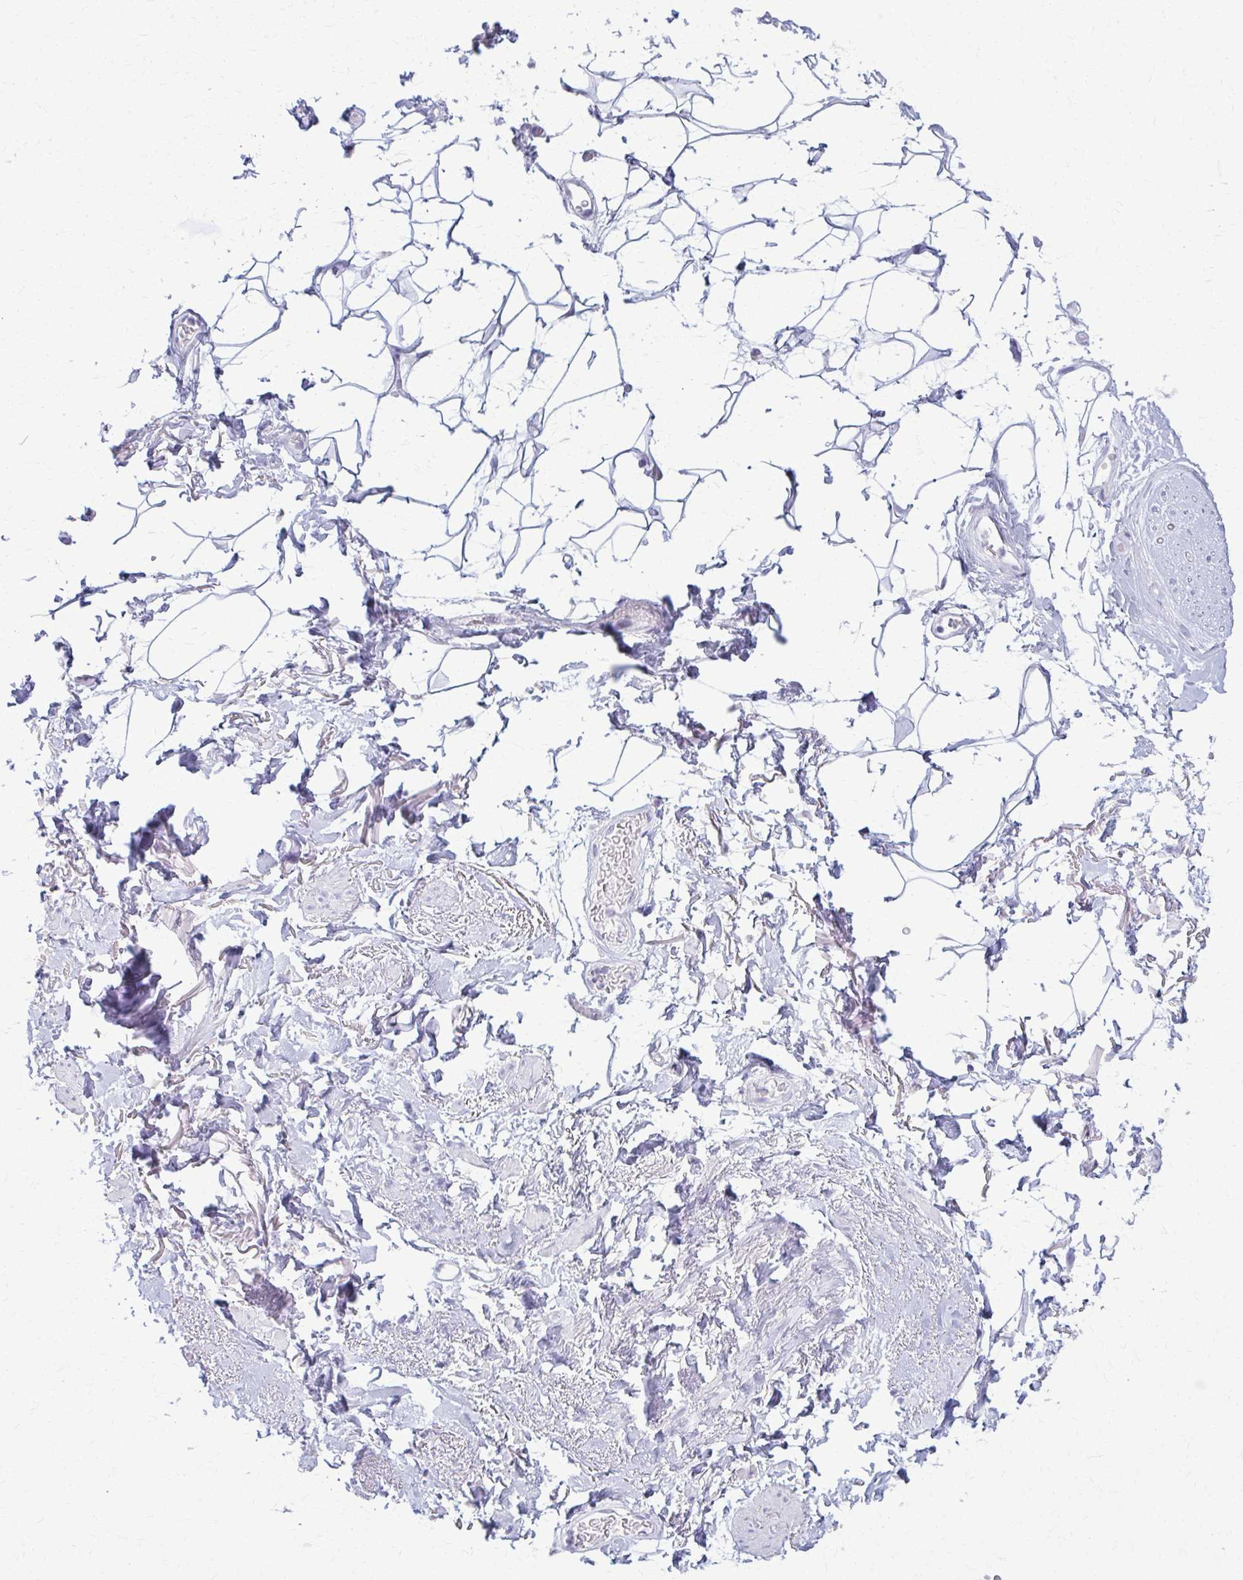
{"staining": {"intensity": "negative", "quantity": "none", "location": "none"}, "tissue": "adipose tissue", "cell_type": "Adipocytes", "image_type": "normal", "snomed": [{"axis": "morphology", "description": "Normal tissue, NOS"}, {"axis": "topography", "description": "Anal"}, {"axis": "topography", "description": "Peripheral nerve tissue"}], "caption": "A photomicrograph of adipose tissue stained for a protein shows no brown staining in adipocytes. (DAB (3,3'-diaminobenzidine) immunohistochemistry, high magnification).", "gene": "ACSM2A", "patient": {"sex": "male", "age": 78}}